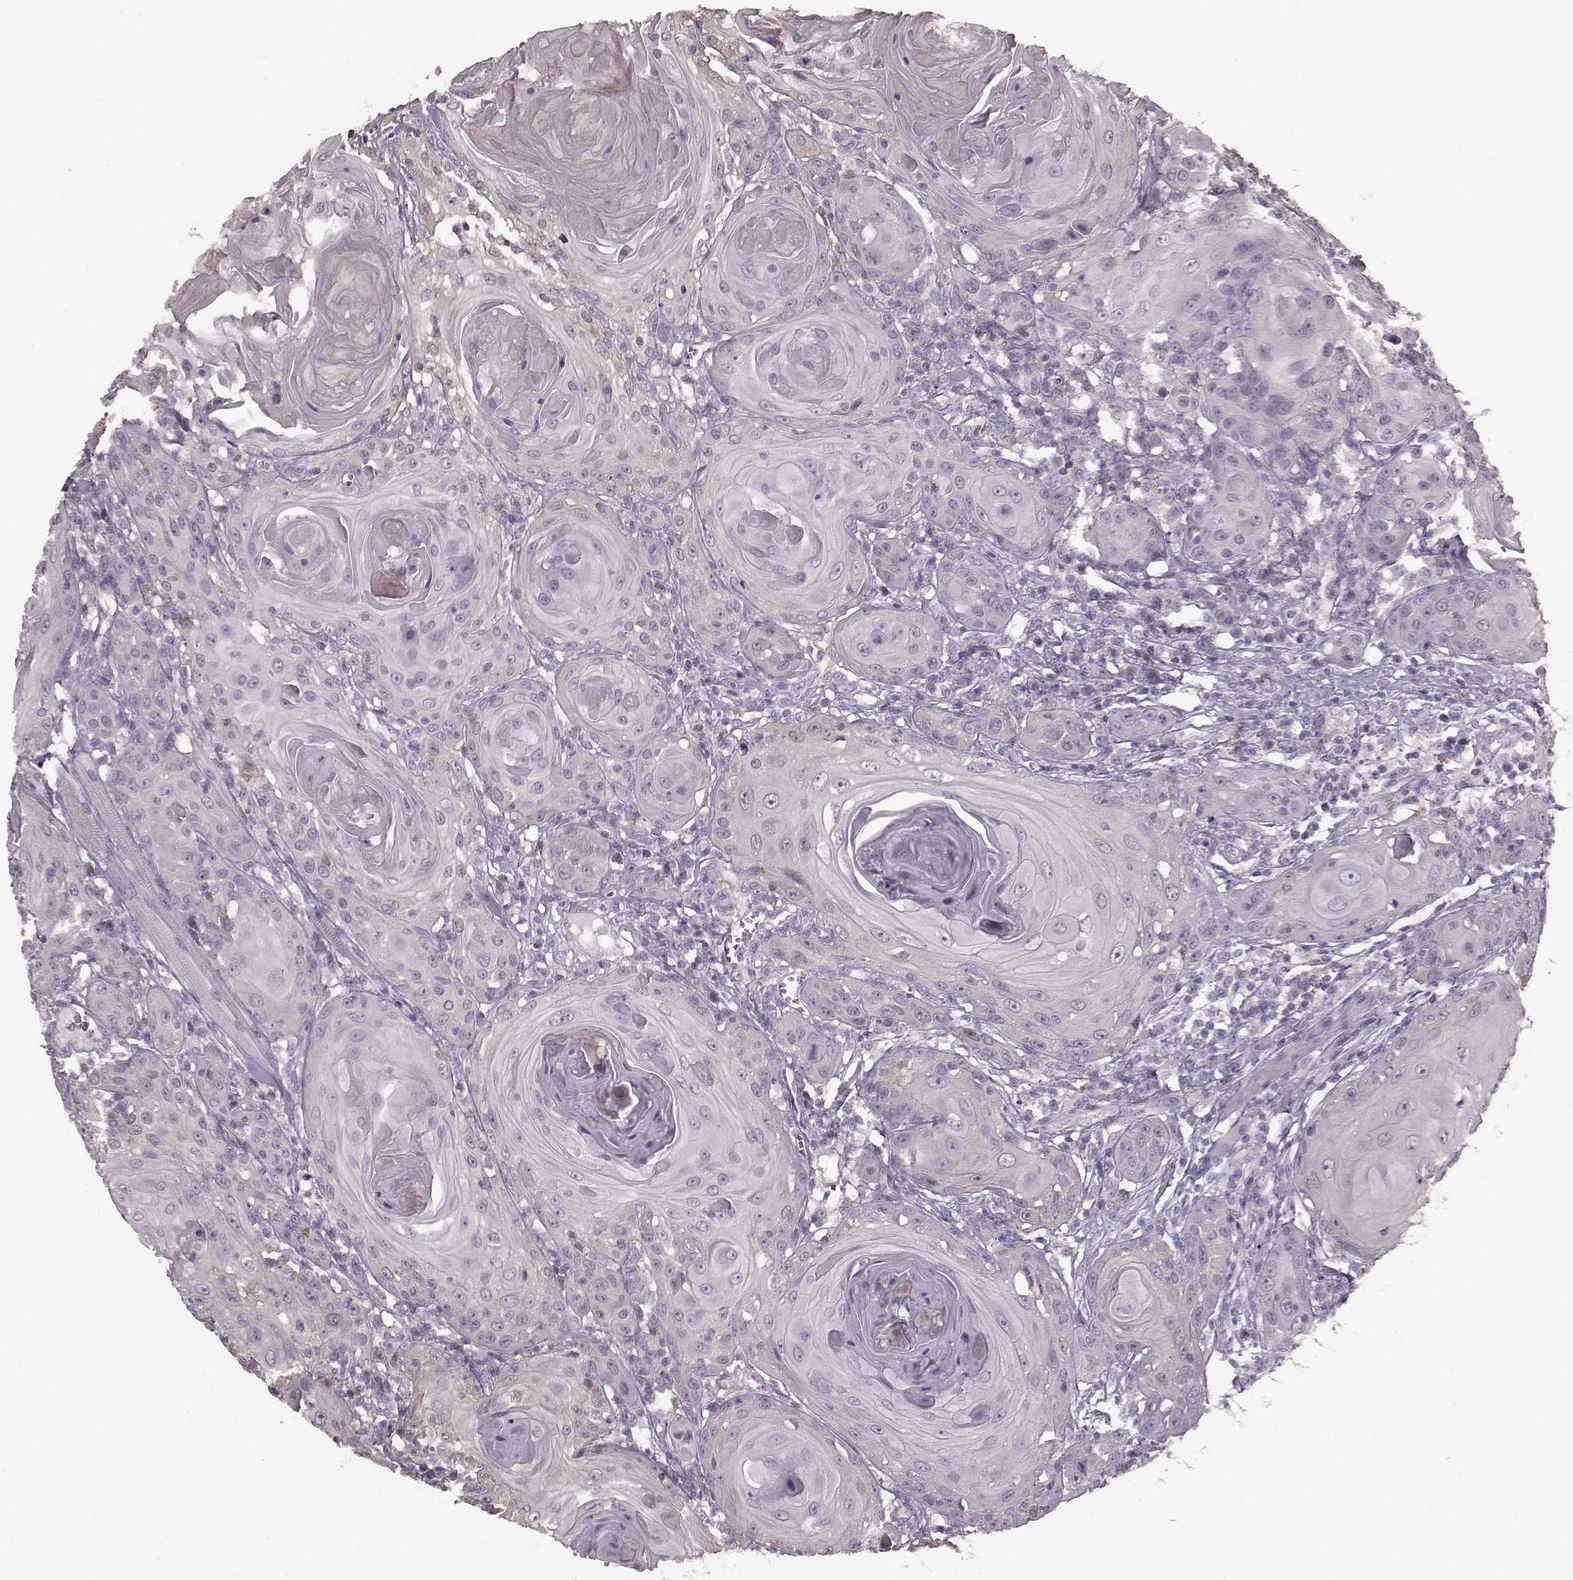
{"staining": {"intensity": "negative", "quantity": "none", "location": "none"}, "tissue": "head and neck cancer", "cell_type": "Tumor cells", "image_type": "cancer", "snomed": [{"axis": "morphology", "description": "Squamous cell carcinoma, NOS"}, {"axis": "topography", "description": "Head-Neck"}], "caption": "This is an IHC photomicrograph of head and neck squamous cell carcinoma. There is no staining in tumor cells.", "gene": "PDCD1", "patient": {"sex": "female", "age": 80}}